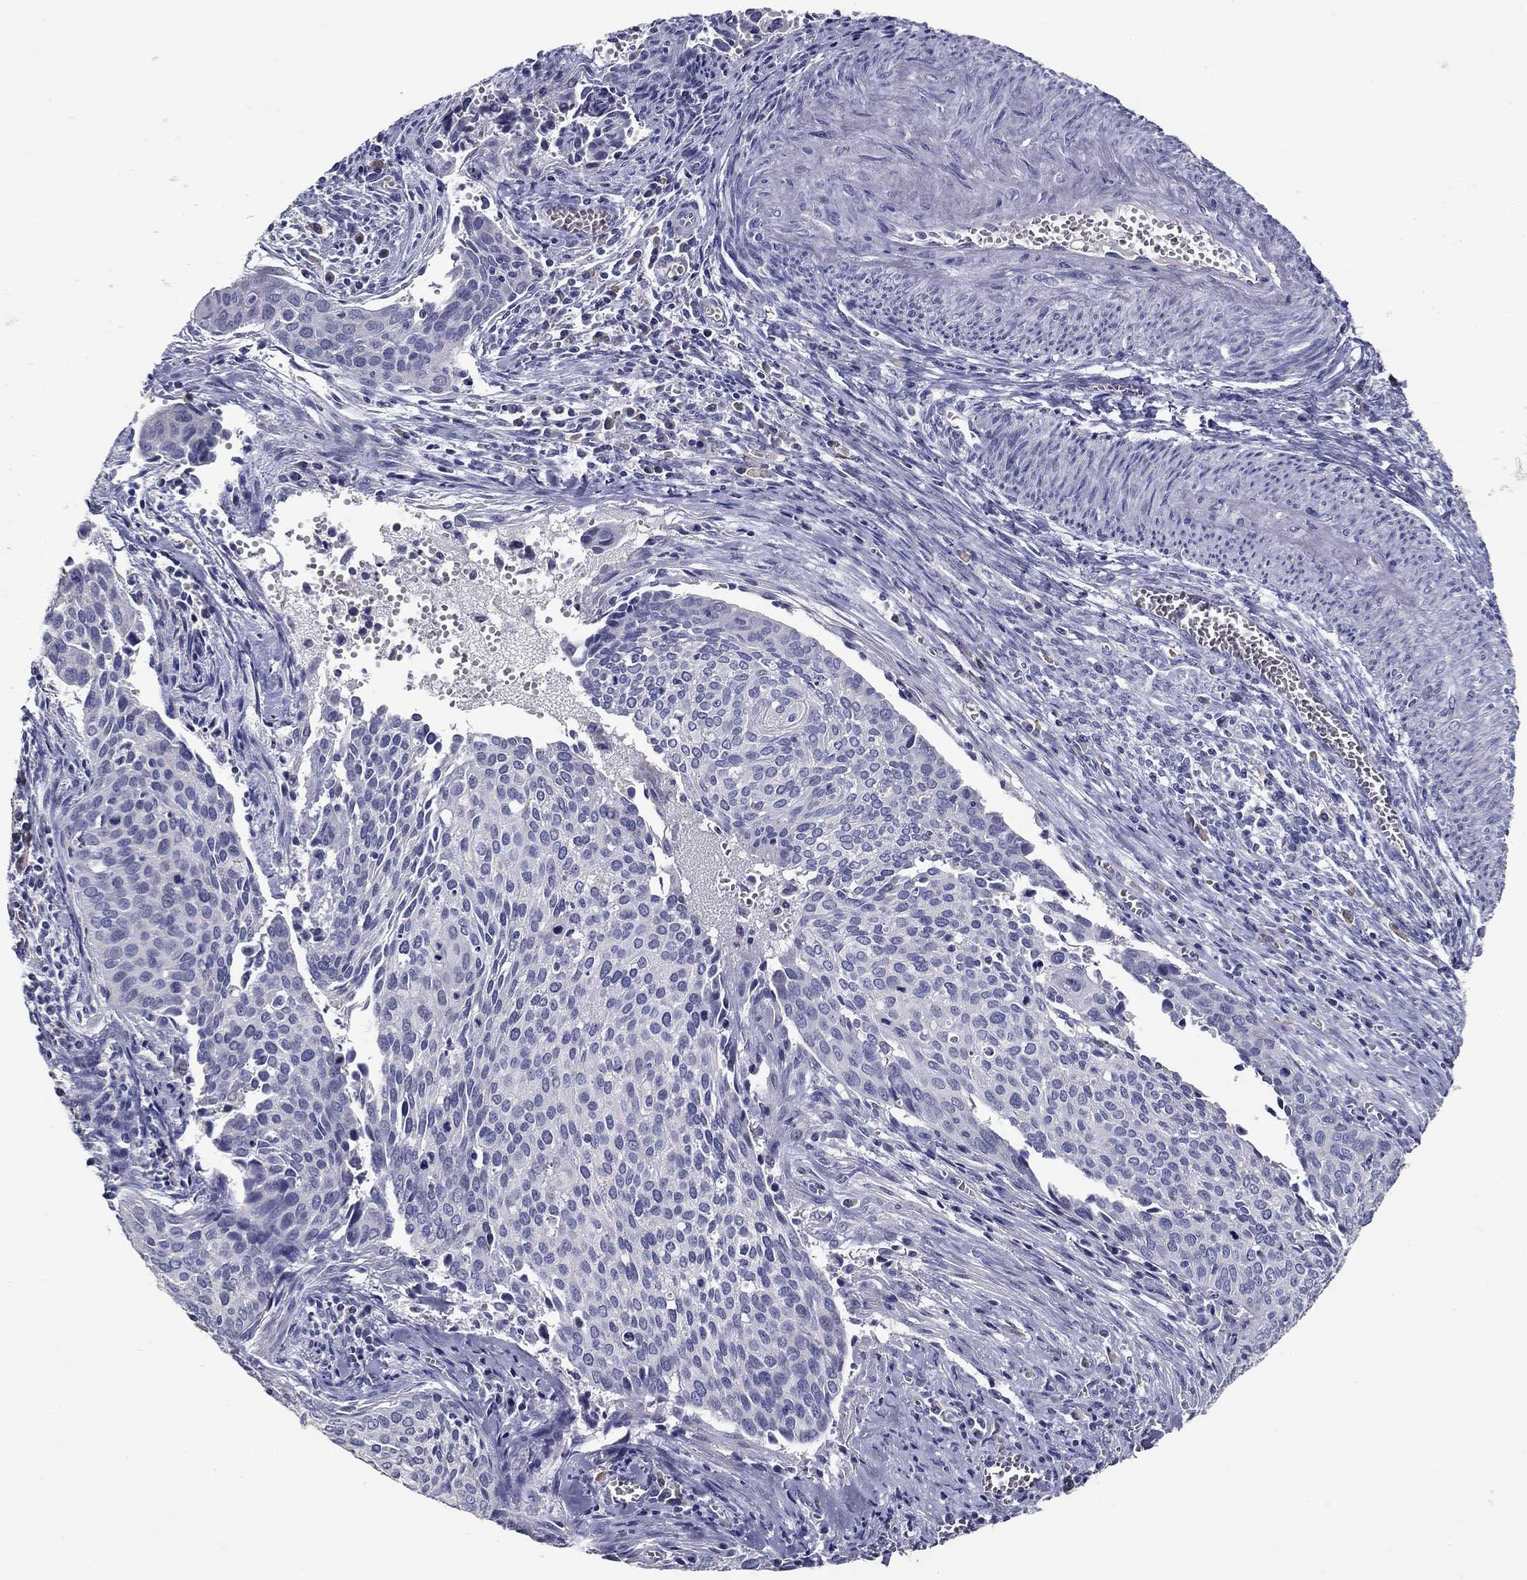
{"staining": {"intensity": "negative", "quantity": "none", "location": "none"}, "tissue": "cervical cancer", "cell_type": "Tumor cells", "image_type": "cancer", "snomed": [{"axis": "morphology", "description": "Squamous cell carcinoma, NOS"}, {"axis": "topography", "description": "Cervix"}], "caption": "Tumor cells are negative for protein expression in human cervical cancer (squamous cell carcinoma). Nuclei are stained in blue.", "gene": "POMC", "patient": {"sex": "female", "age": 29}}